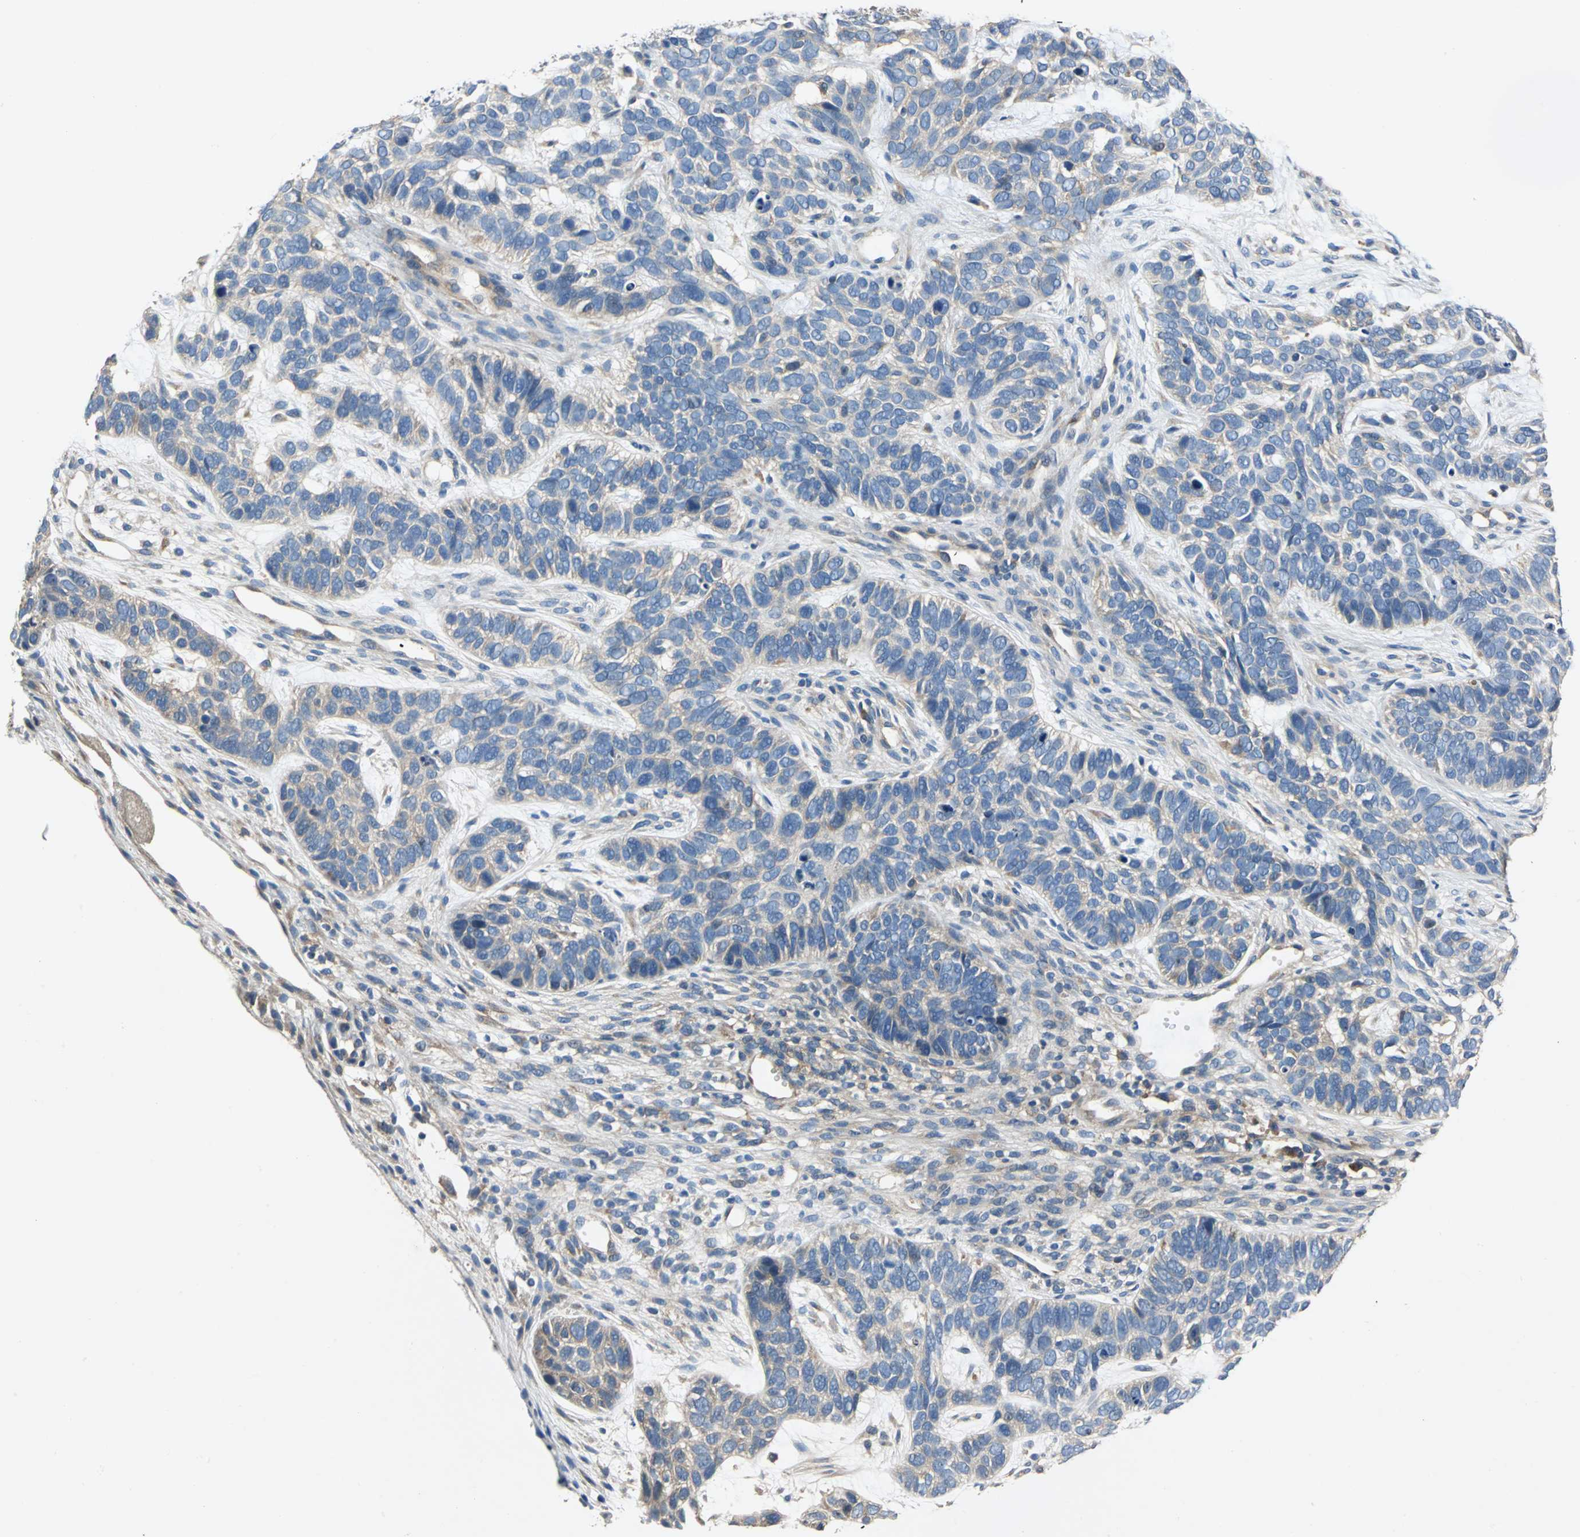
{"staining": {"intensity": "weak", "quantity": ">75%", "location": "cytoplasmic/membranous"}, "tissue": "skin cancer", "cell_type": "Tumor cells", "image_type": "cancer", "snomed": [{"axis": "morphology", "description": "Basal cell carcinoma"}, {"axis": "topography", "description": "Skin"}], "caption": "Protein staining of basal cell carcinoma (skin) tissue demonstrates weak cytoplasmic/membranous expression in approximately >75% of tumor cells.", "gene": "DDX3Y", "patient": {"sex": "male", "age": 87}}